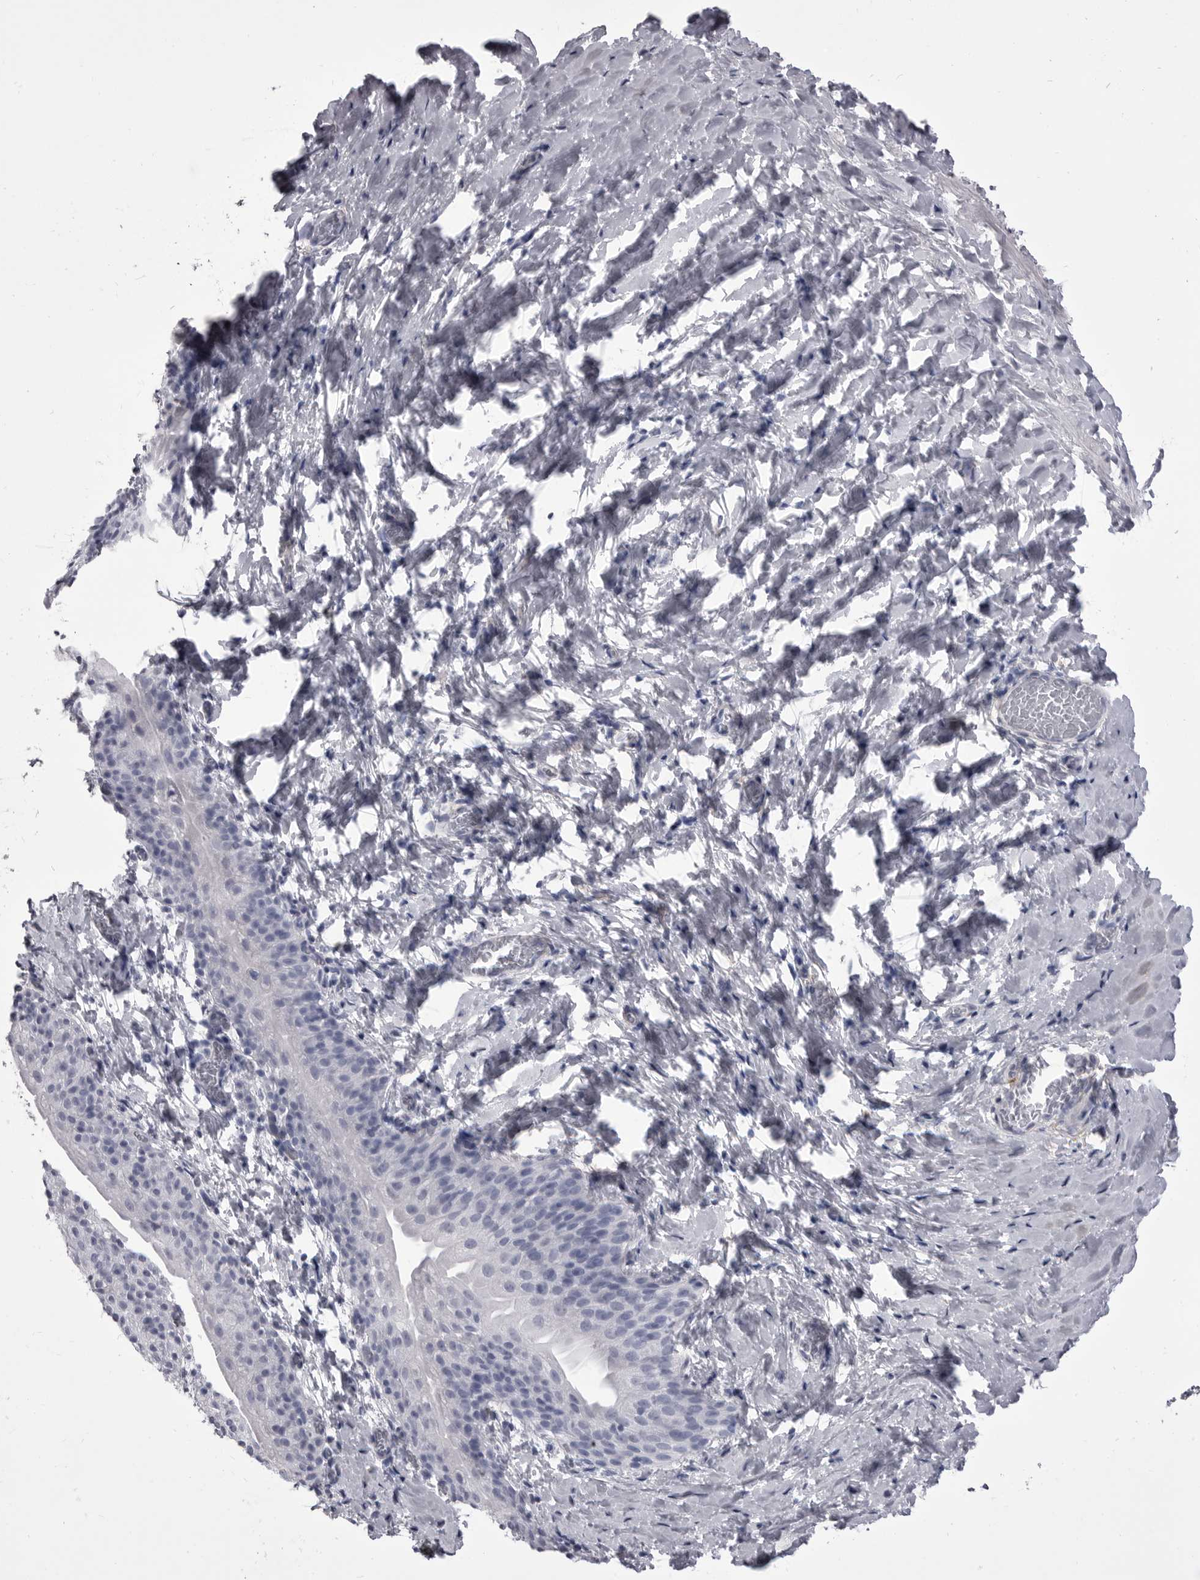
{"staining": {"intensity": "negative", "quantity": "none", "location": "none"}, "tissue": "smooth muscle", "cell_type": "Smooth muscle cells", "image_type": "normal", "snomed": [{"axis": "morphology", "description": "Normal tissue, NOS"}, {"axis": "topography", "description": "Smooth muscle"}], "caption": "Immunohistochemistry photomicrograph of benign smooth muscle: smooth muscle stained with DAB displays no significant protein staining in smooth muscle cells.", "gene": "ANK2", "patient": {"sex": "male", "age": 16}}